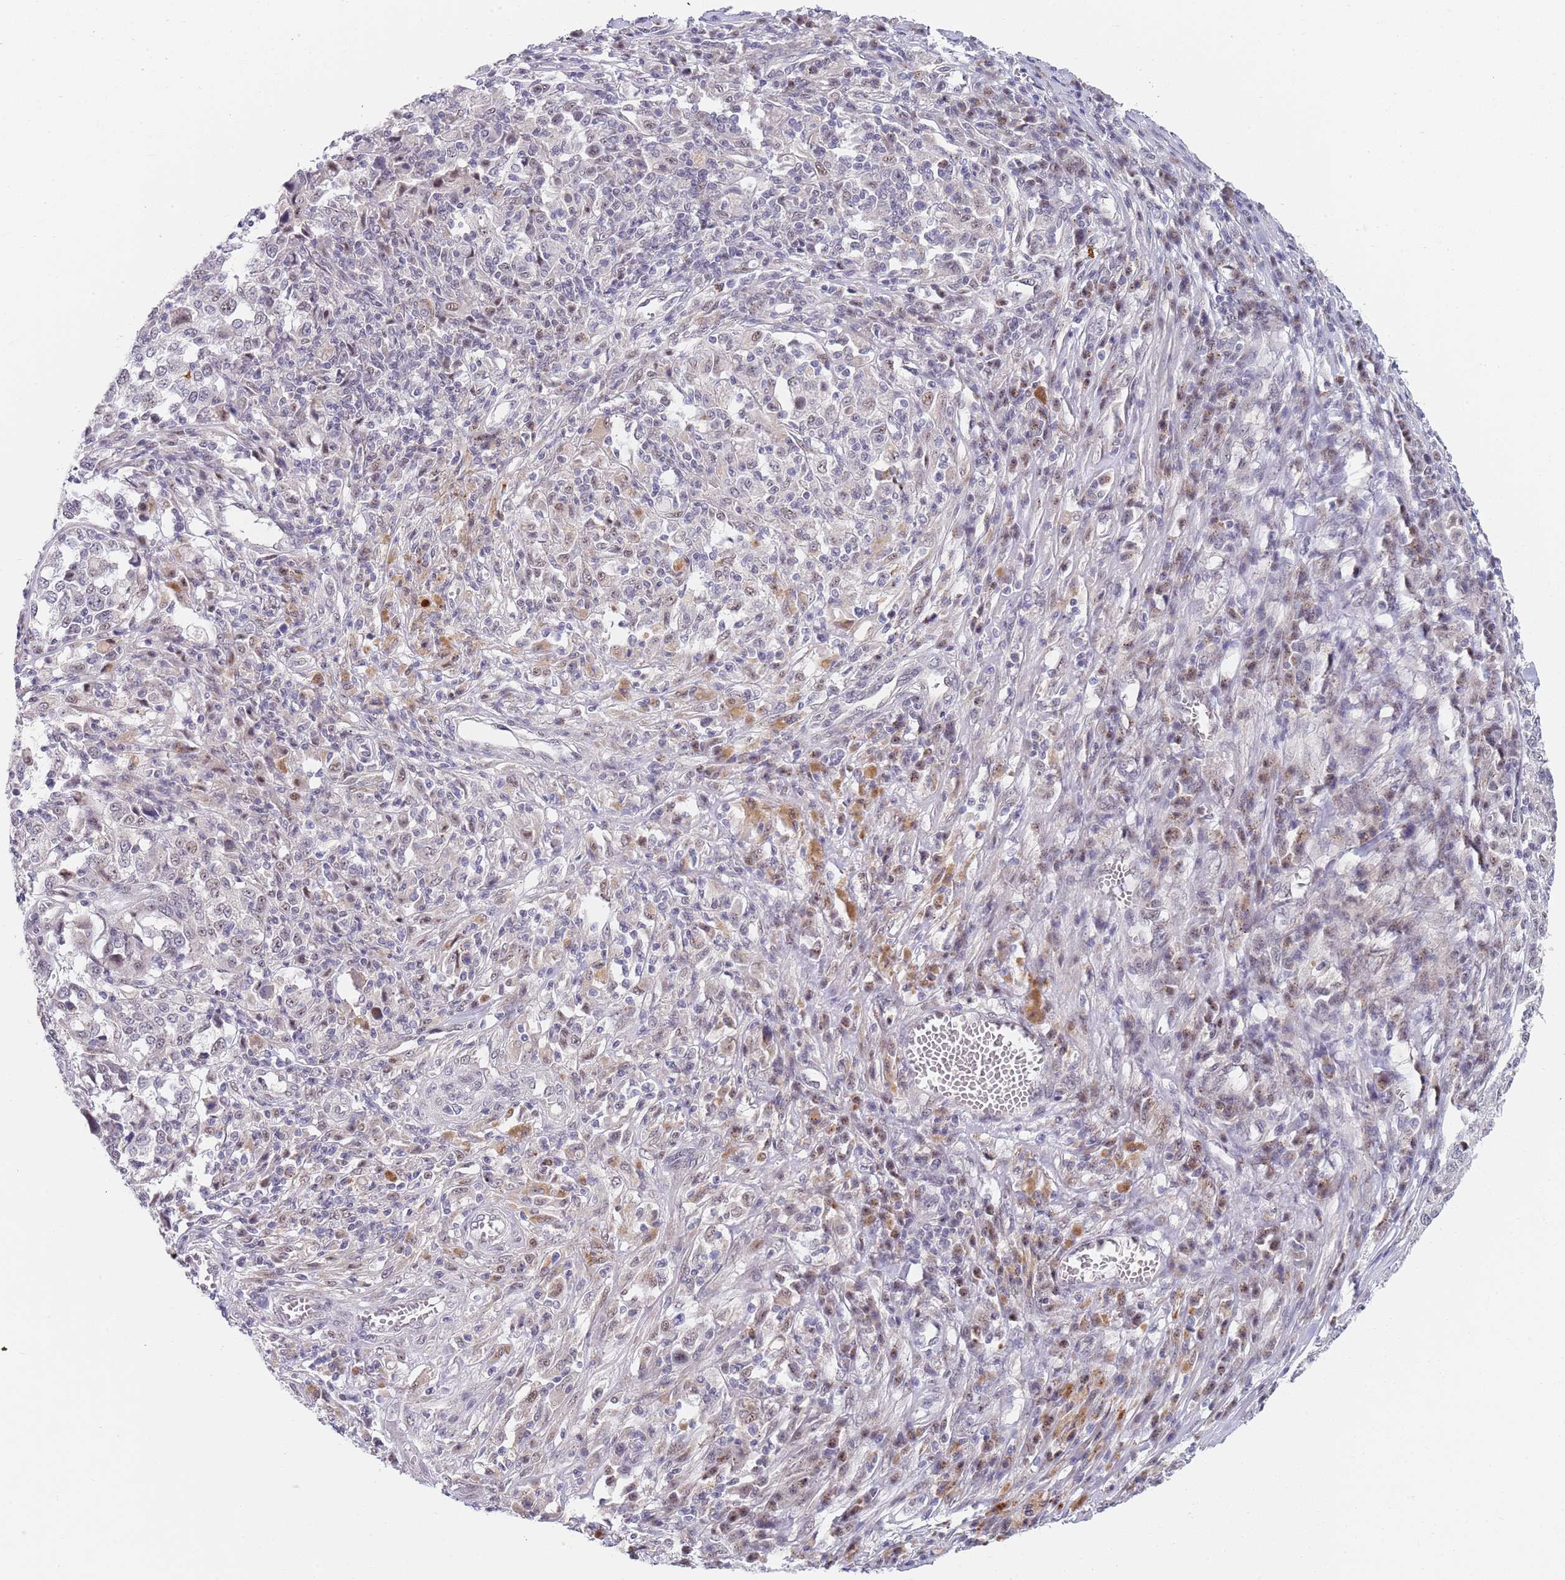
{"staining": {"intensity": "negative", "quantity": "none", "location": "none"}, "tissue": "melanoma", "cell_type": "Tumor cells", "image_type": "cancer", "snomed": [{"axis": "morphology", "description": "Malignant melanoma, Metastatic site"}, {"axis": "topography", "description": "Lymph node"}], "caption": "Tumor cells are negative for protein expression in human malignant melanoma (metastatic site). (Brightfield microscopy of DAB (3,3'-diaminobenzidine) IHC at high magnification).", "gene": "PLCL2", "patient": {"sex": "male", "age": 44}}